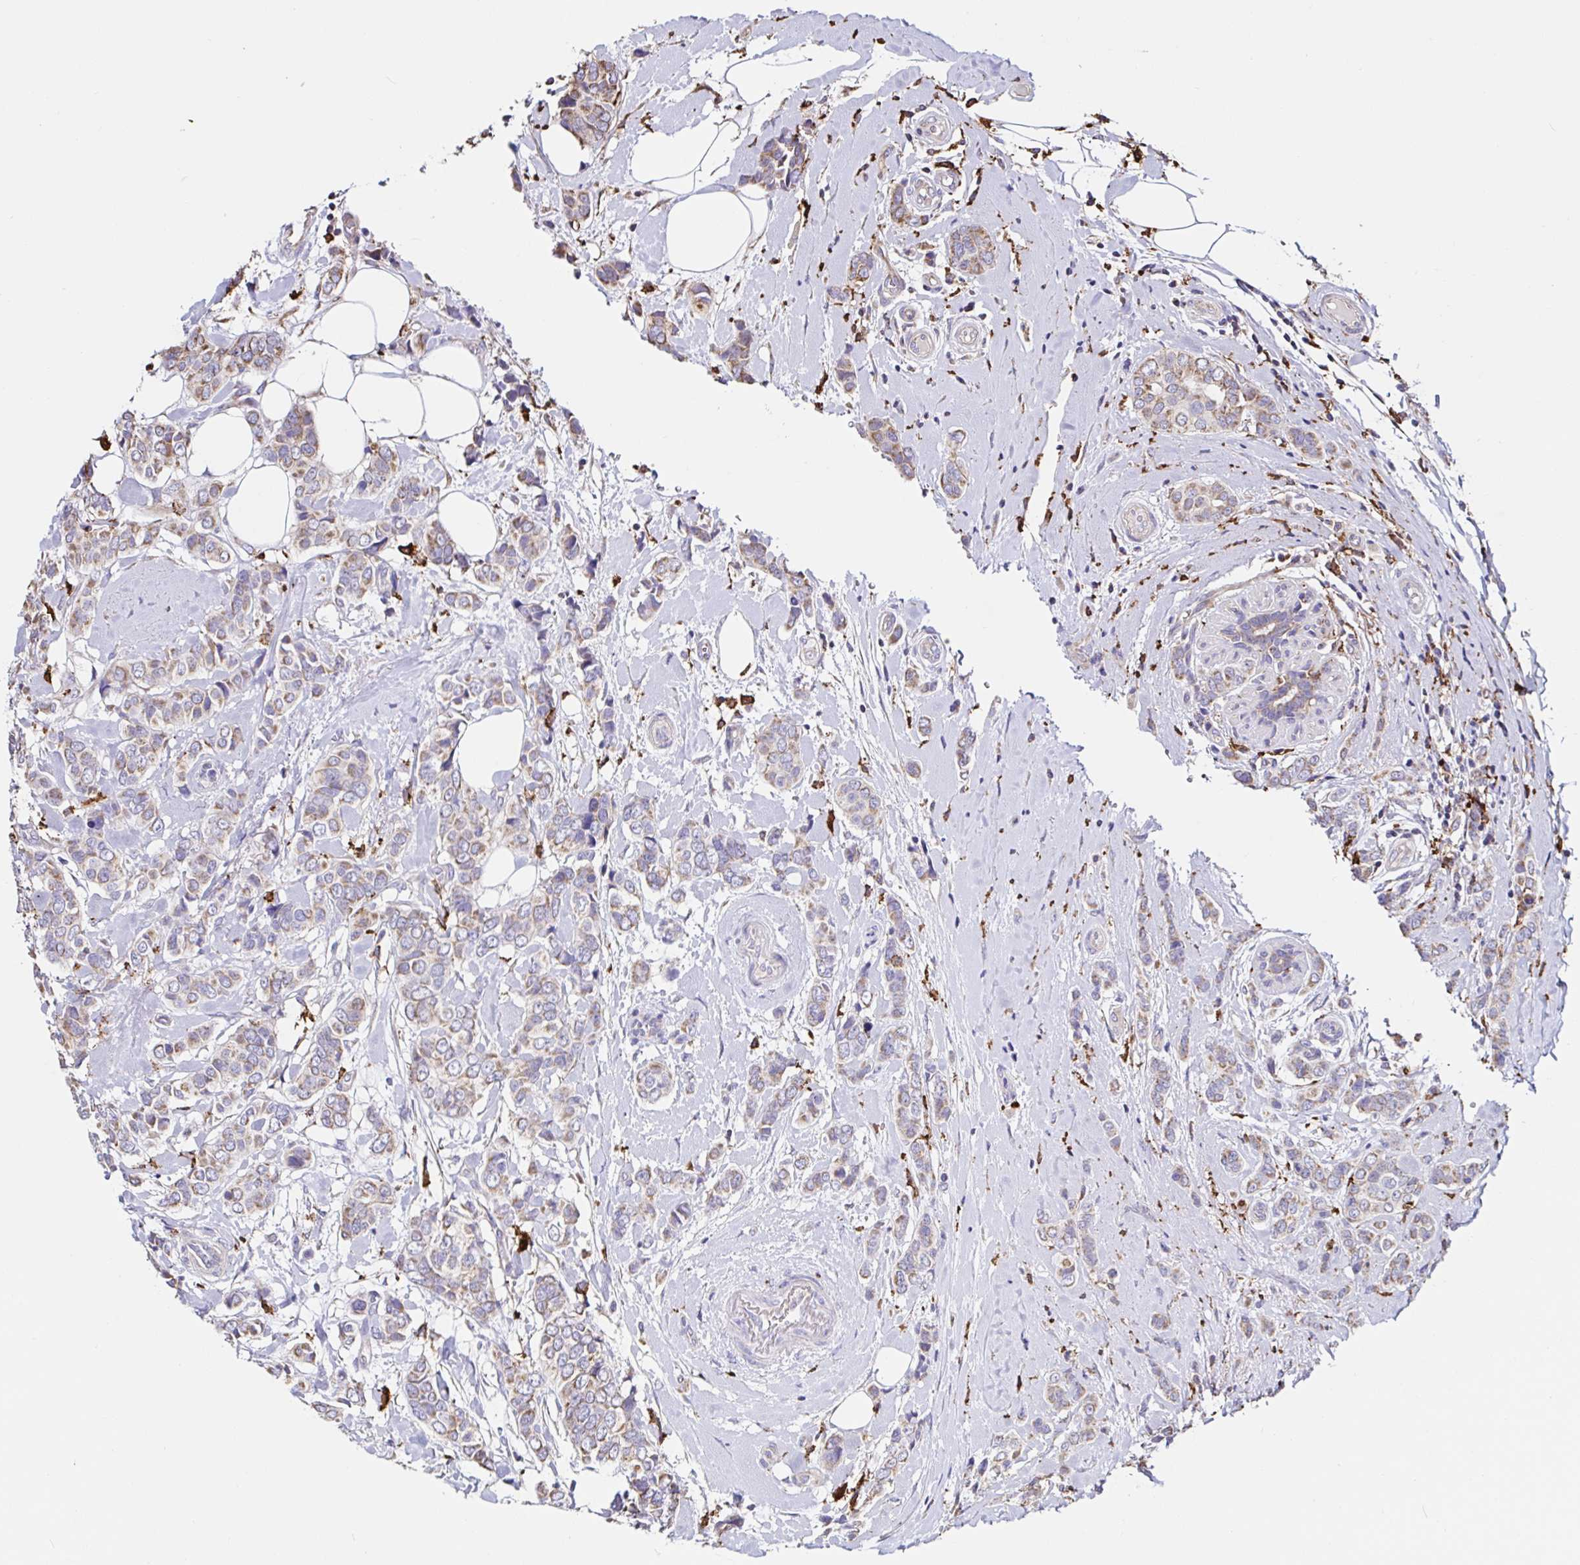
{"staining": {"intensity": "weak", "quantity": ">75%", "location": "cytoplasmic/membranous"}, "tissue": "breast cancer", "cell_type": "Tumor cells", "image_type": "cancer", "snomed": [{"axis": "morphology", "description": "Lobular carcinoma"}, {"axis": "topography", "description": "Breast"}], "caption": "A low amount of weak cytoplasmic/membranous staining is appreciated in about >75% of tumor cells in breast cancer tissue.", "gene": "MSR1", "patient": {"sex": "female", "age": 51}}